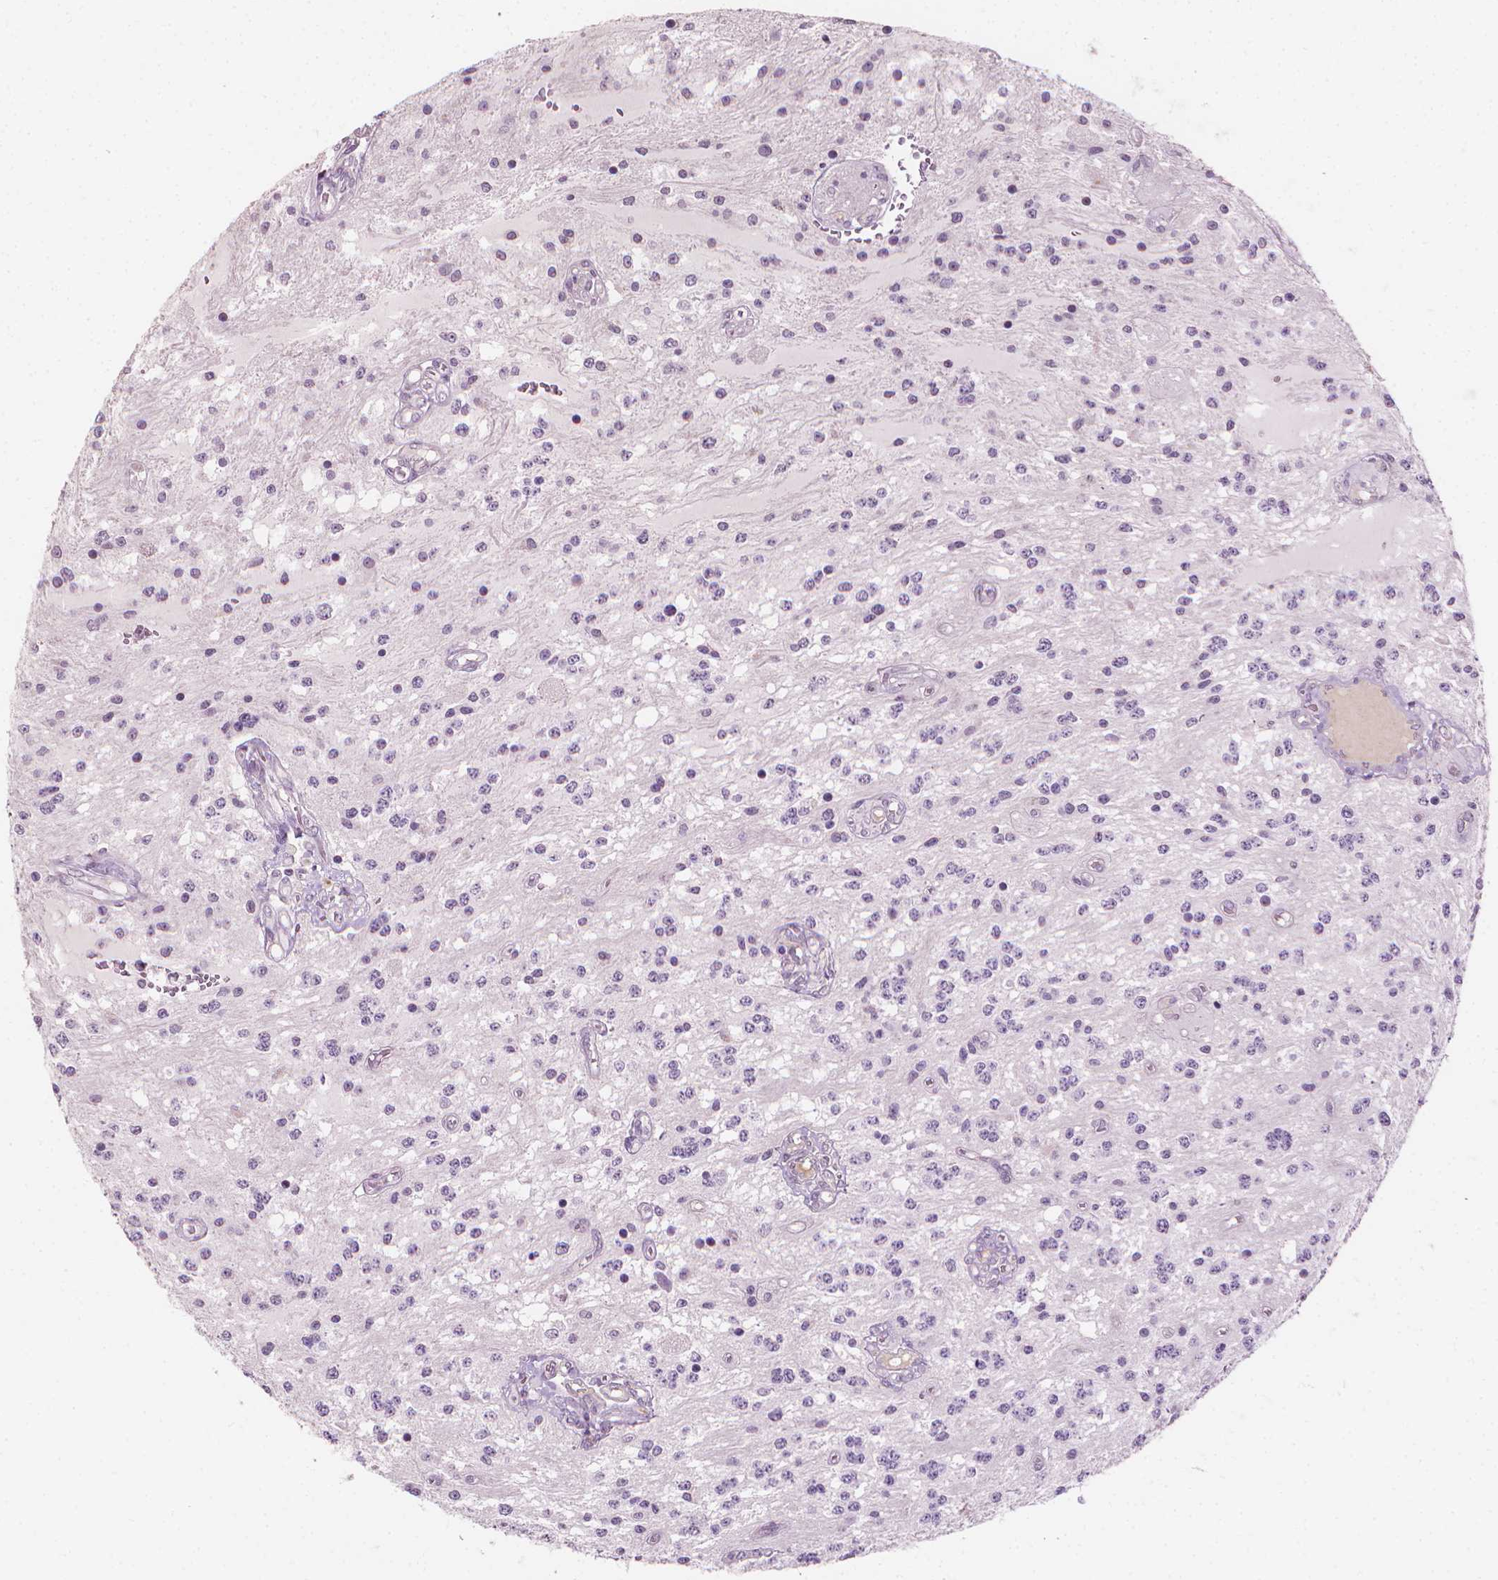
{"staining": {"intensity": "negative", "quantity": "none", "location": "none"}, "tissue": "glioma", "cell_type": "Tumor cells", "image_type": "cancer", "snomed": [{"axis": "morphology", "description": "Glioma, malignant, Low grade"}, {"axis": "topography", "description": "Cerebellum"}], "caption": "Malignant low-grade glioma was stained to show a protein in brown. There is no significant expression in tumor cells.", "gene": "SAXO2", "patient": {"sex": "female", "age": 14}}